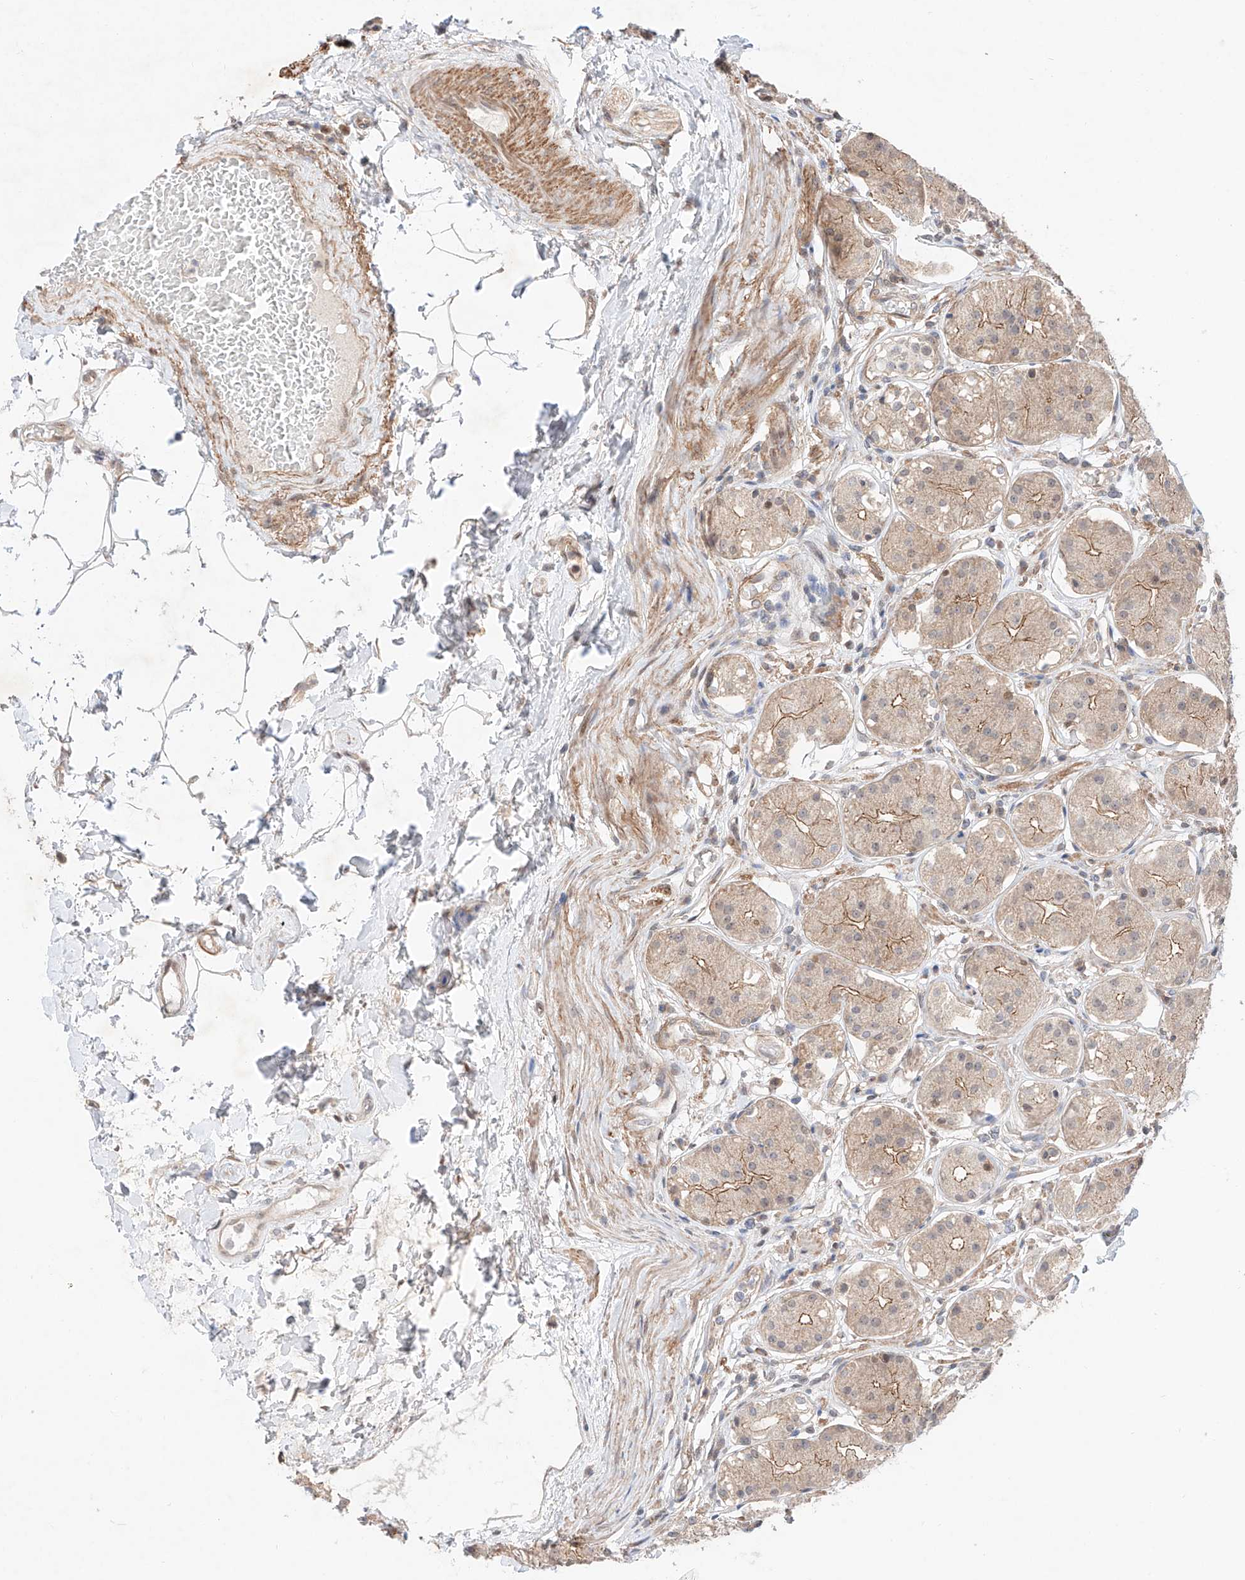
{"staining": {"intensity": "weak", "quantity": ">75%", "location": "cytoplasmic/membranous"}, "tissue": "stomach", "cell_type": "Glandular cells", "image_type": "normal", "snomed": [{"axis": "morphology", "description": "Normal tissue, NOS"}, {"axis": "topography", "description": "Stomach"}, {"axis": "topography", "description": "Stomach, lower"}], "caption": "High-power microscopy captured an IHC photomicrograph of benign stomach, revealing weak cytoplasmic/membranous positivity in approximately >75% of glandular cells.", "gene": "TSR2", "patient": {"sex": "female", "age": 56}}